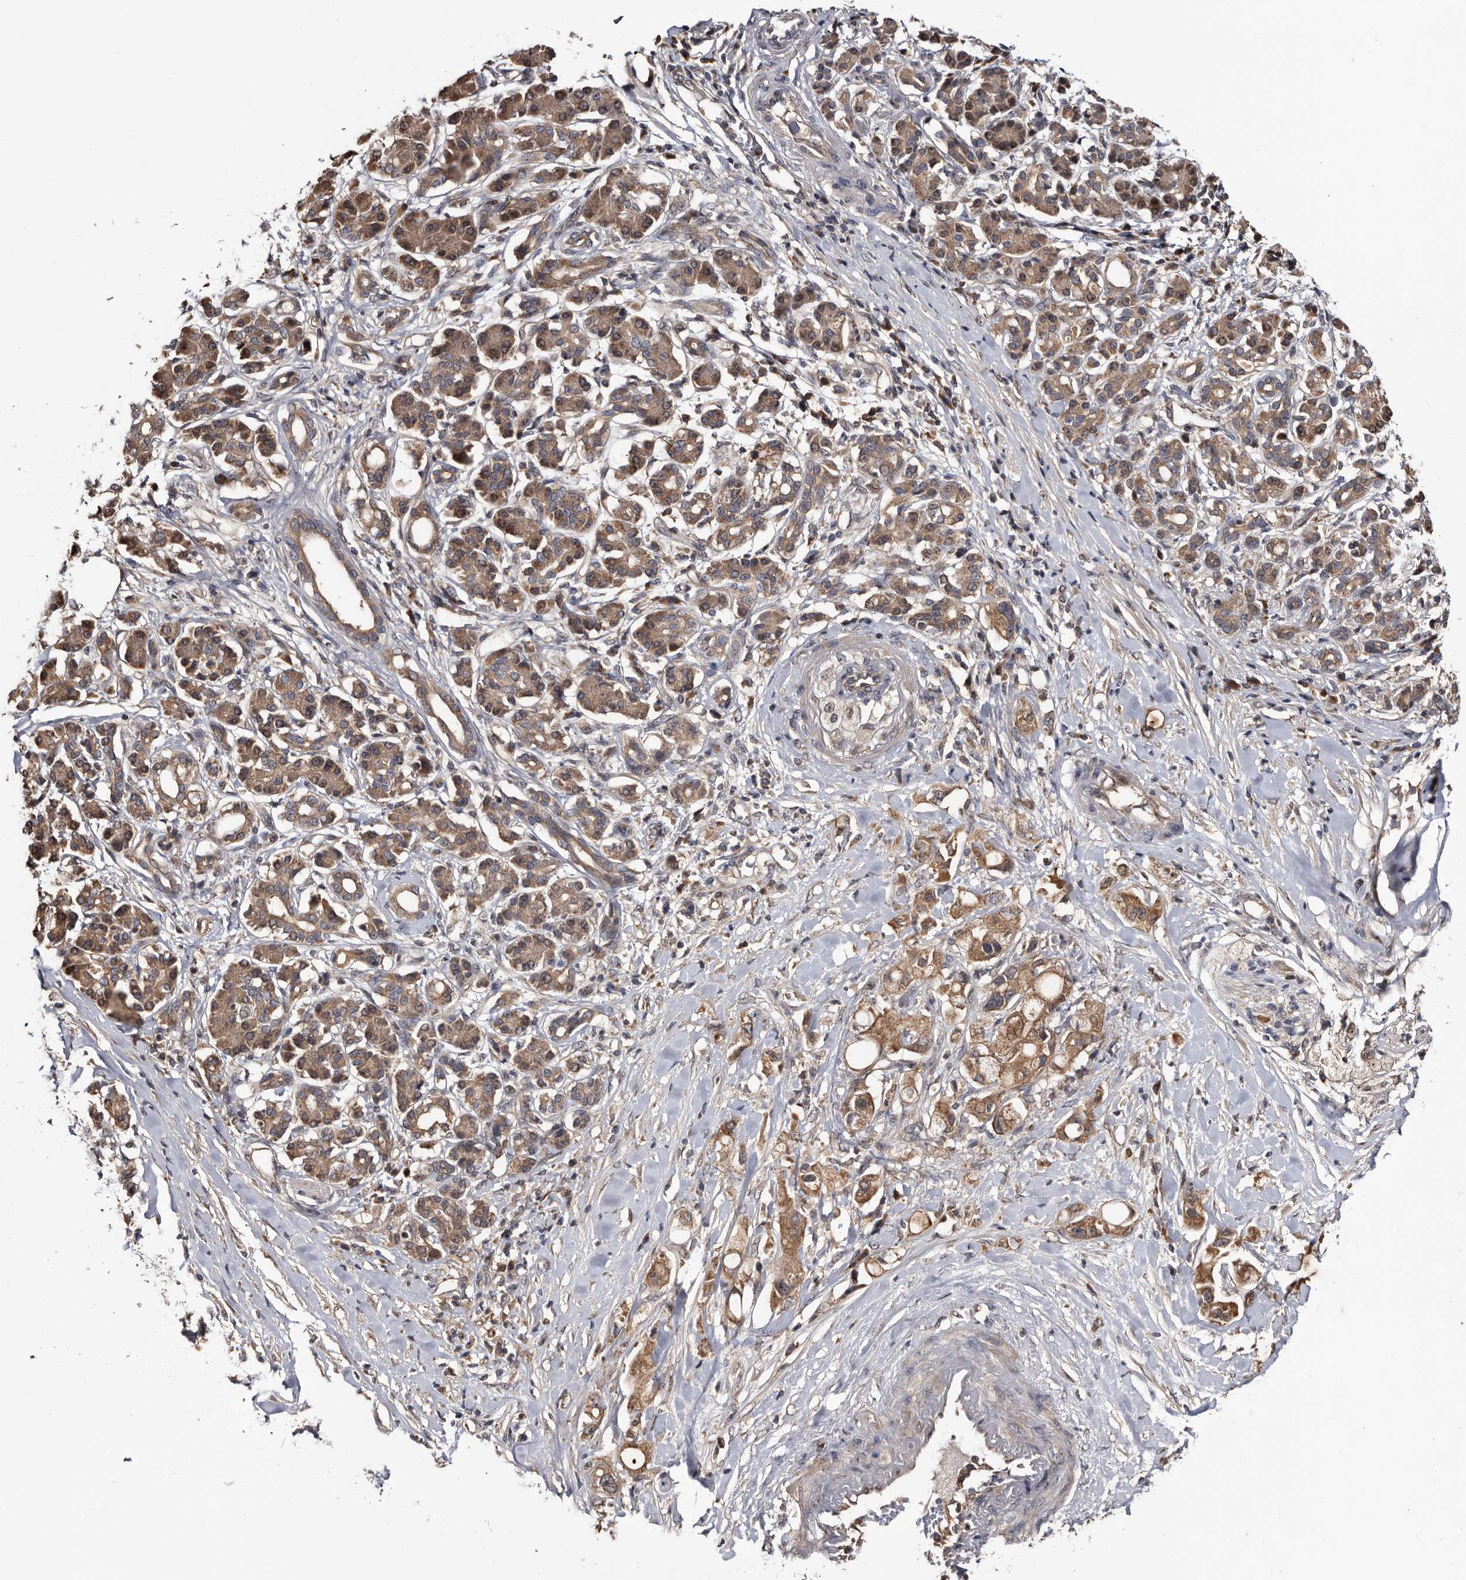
{"staining": {"intensity": "moderate", "quantity": ">75%", "location": "cytoplasmic/membranous"}, "tissue": "pancreatic cancer", "cell_type": "Tumor cells", "image_type": "cancer", "snomed": [{"axis": "morphology", "description": "Adenocarcinoma, NOS"}, {"axis": "topography", "description": "Pancreas"}], "caption": "A medium amount of moderate cytoplasmic/membranous positivity is appreciated in approximately >75% of tumor cells in adenocarcinoma (pancreatic) tissue. The staining was performed using DAB (3,3'-diaminobenzidine) to visualize the protein expression in brown, while the nuclei were stained in blue with hematoxylin (Magnification: 20x).", "gene": "TTI2", "patient": {"sex": "female", "age": 56}}